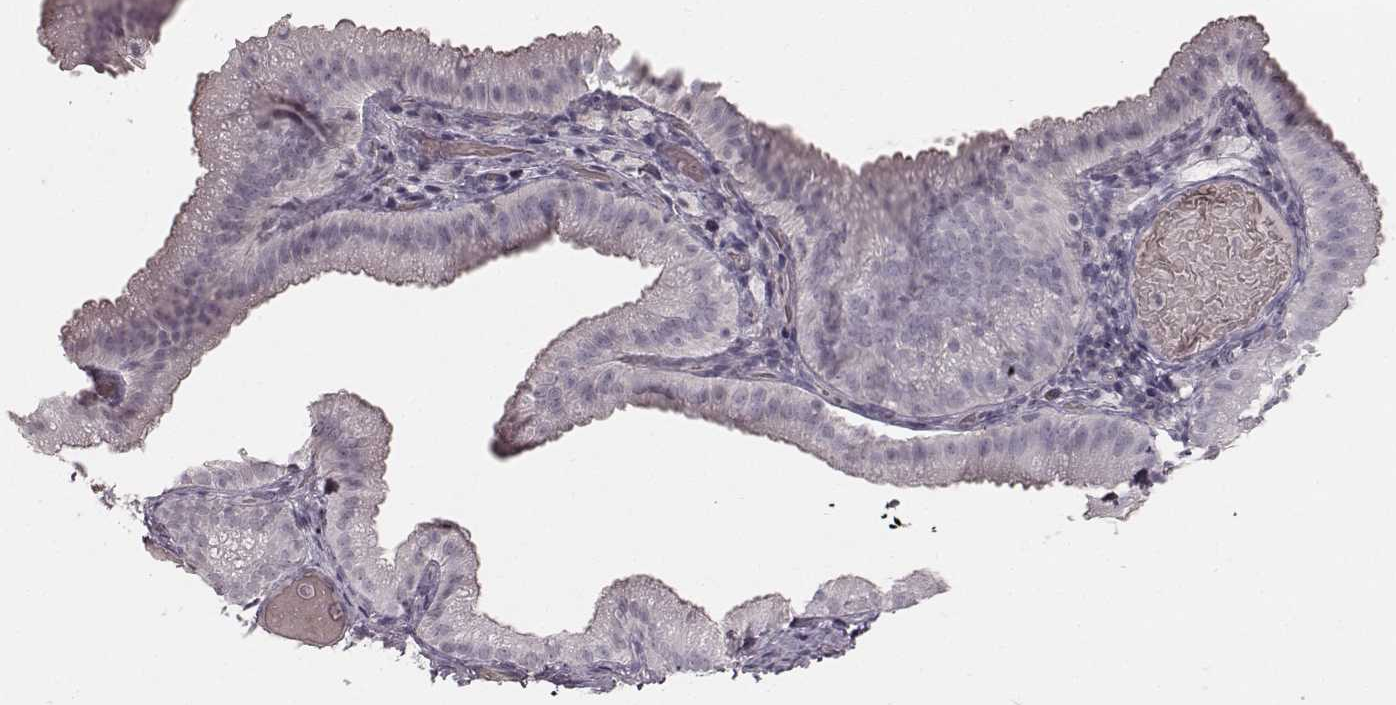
{"staining": {"intensity": "negative", "quantity": "none", "location": "none"}, "tissue": "adipose tissue", "cell_type": "Adipocytes", "image_type": "normal", "snomed": [{"axis": "morphology", "description": "Normal tissue, NOS"}, {"axis": "topography", "description": "Gallbladder"}, {"axis": "topography", "description": "Peripheral nerve tissue"}], "caption": "DAB (3,3'-diaminobenzidine) immunohistochemical staining of normal adipose tissue demonstrates no significant expression in adipocytes.", "gene": "PRLHR", "patient": {"sex": "female", "age": 45}}